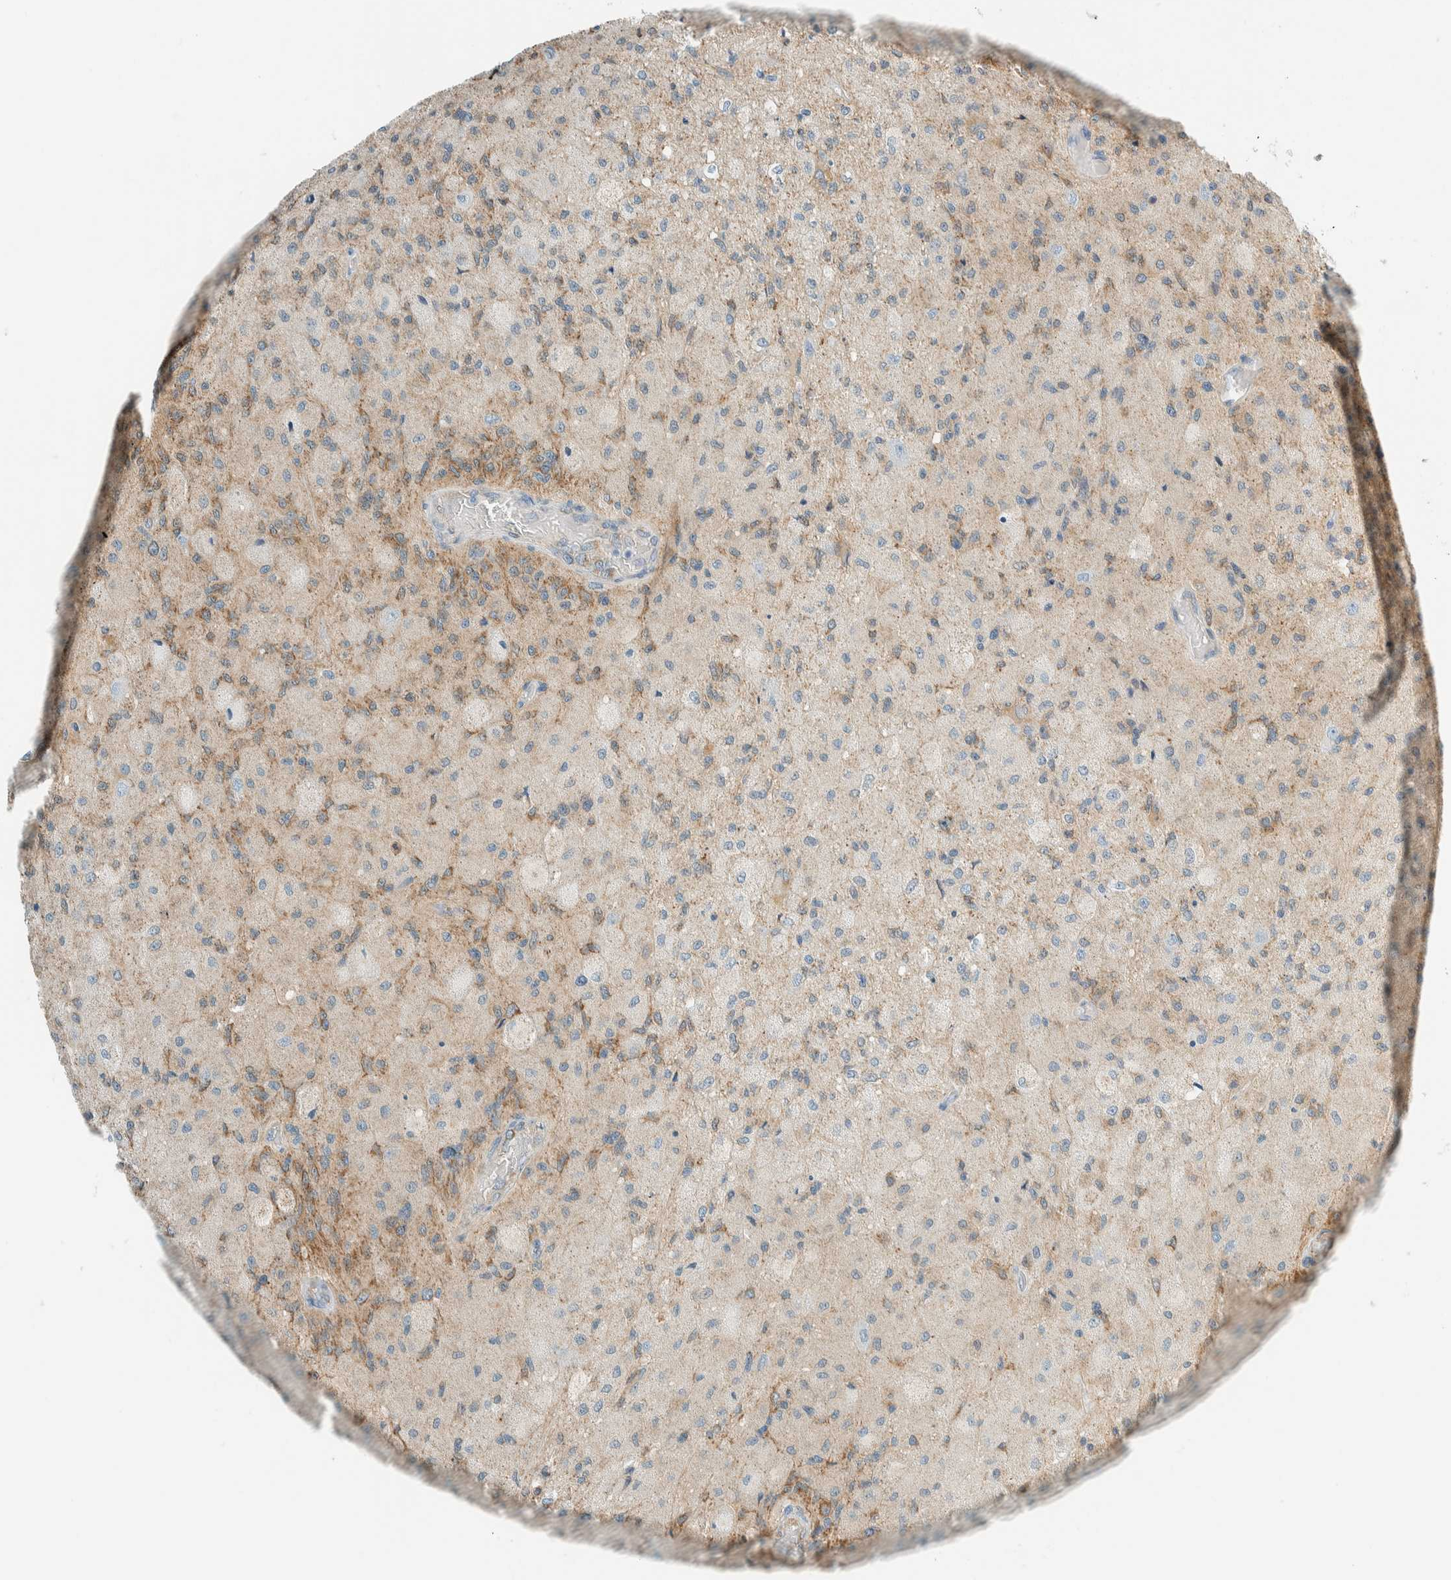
{"staining": {"intensity": "moderate", "quantity": "25%-75%", "location": "cytoplasmic/membranous"}, "tissue": "glioma", "cell_type": "Tumor cells", "image_type": "cancer", "snomed": [{"axis": "morphology", "description": "Normal tissue, NOS"}, {"axis": "morphology", "description": "Glioma, malignant, High grade"}, {"axis": "topography", "description": "Cerebral cortex"}], "caption": "Approximately 25%-75% of tumor cells in human glioma show moderate cytoplasmic/membranous protein staining as visualized by brown immunohistochemical staining.", "gene": "ALDH7A1", "patient": {"sex": "male", "age": 77}}